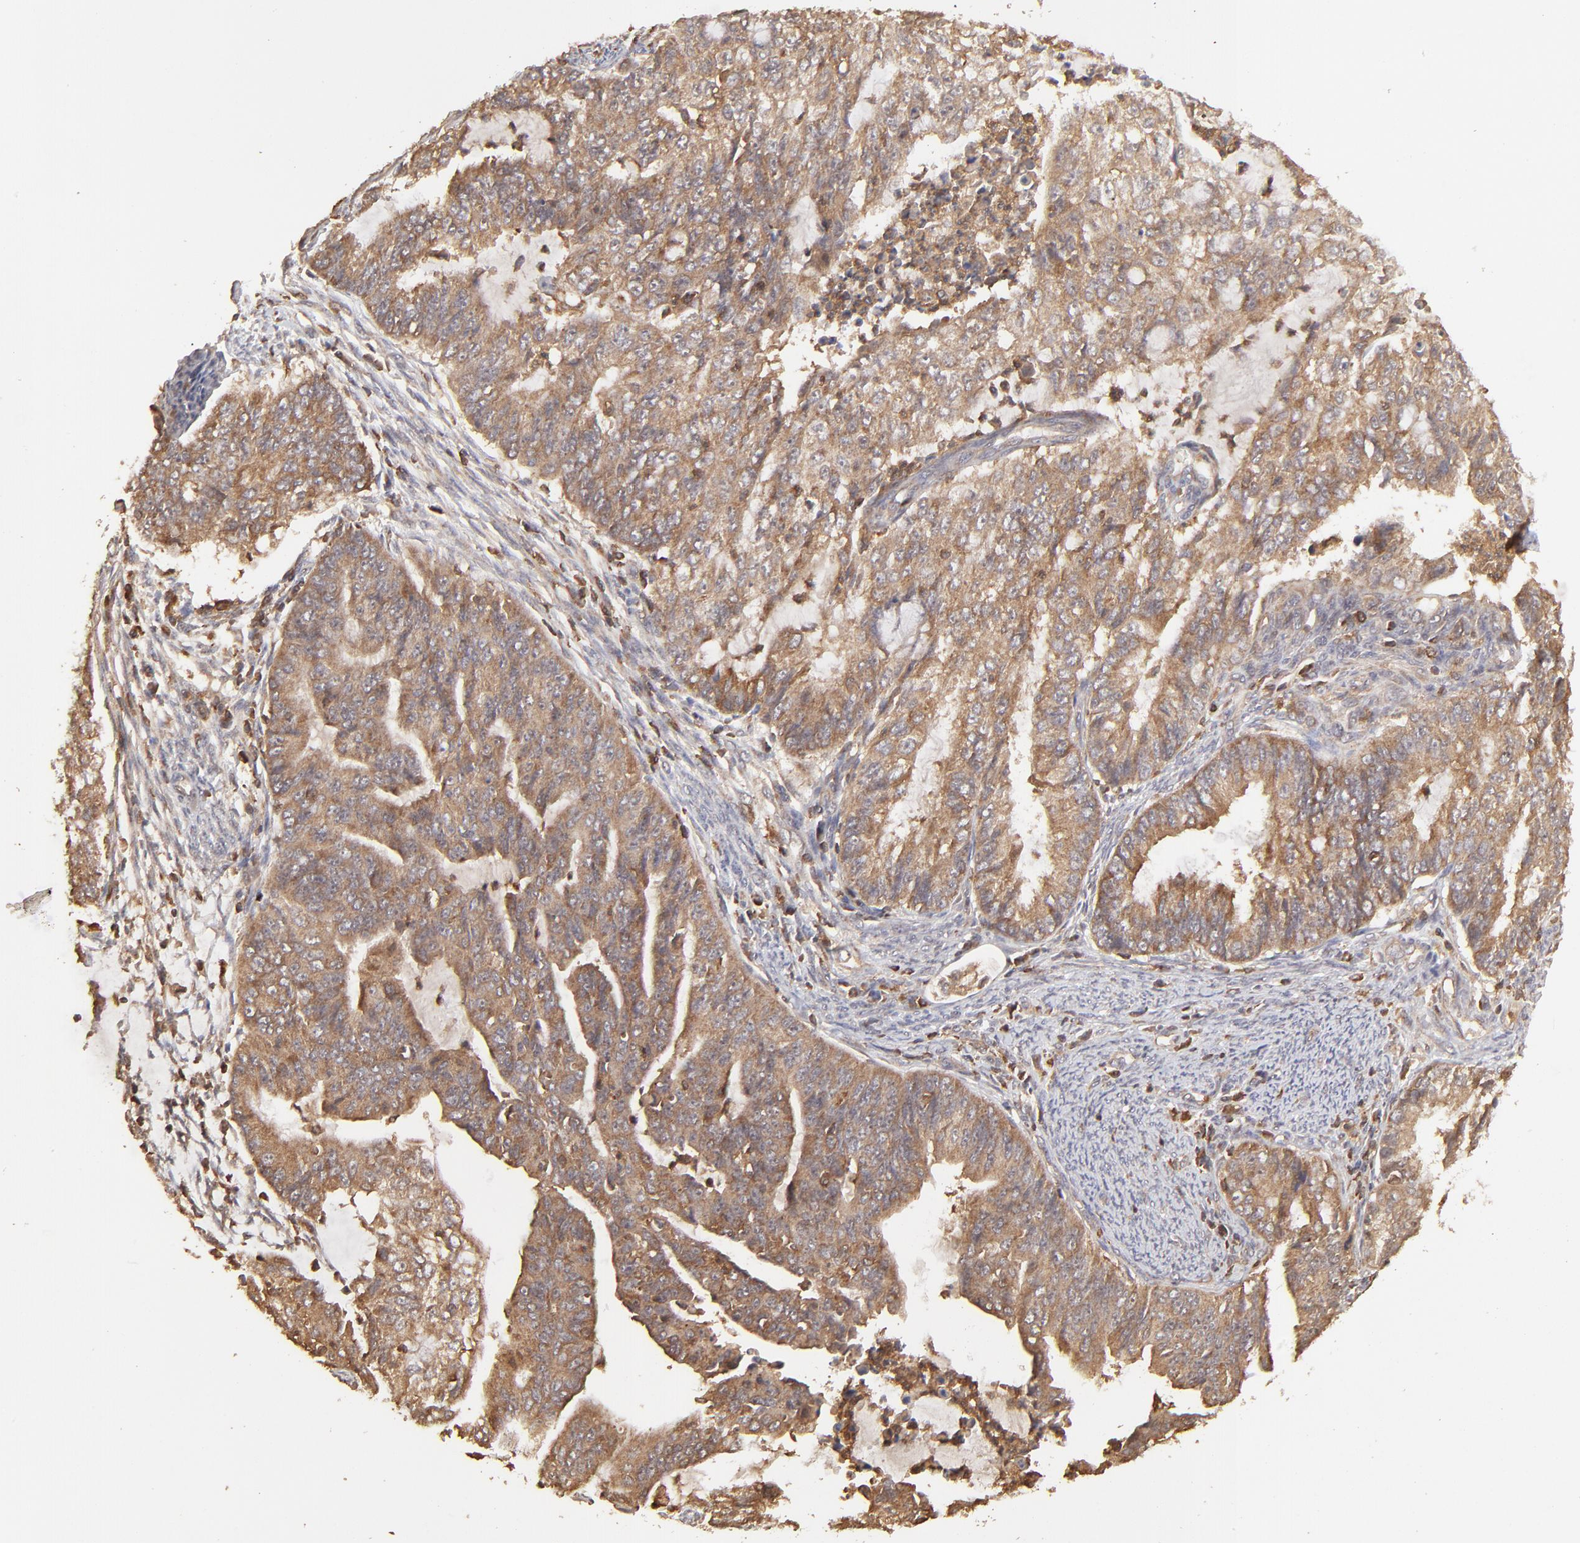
{"staining": {"intensity": "moderate", "quantity": ">75%", "location": "cytoplasmic/membranous"}, "tissue": "endometrial cancer", "cell_type": "Tumor cells", "image_type": "cancer", "snomed": [{"axis": "morphology", "description": "Adenocarcinoma, NOS"}, {"axis": "topography", "description": "Endometrium"}], "caption": "Immunohistochemistry staining of adenocarcinoma (endometrial), which demonstrates medium levels of moderate cytoplasmic/membranous expression in about >75% of tumor cells indicating moderate cytoplasmic/membranous protein staining. The staining was performed using DAB (brown) for protein detection and nuclei were counterstained in hematoxylin (blue).", "gene": "STON2", "patient": {"sex": "female", "age": 75}}